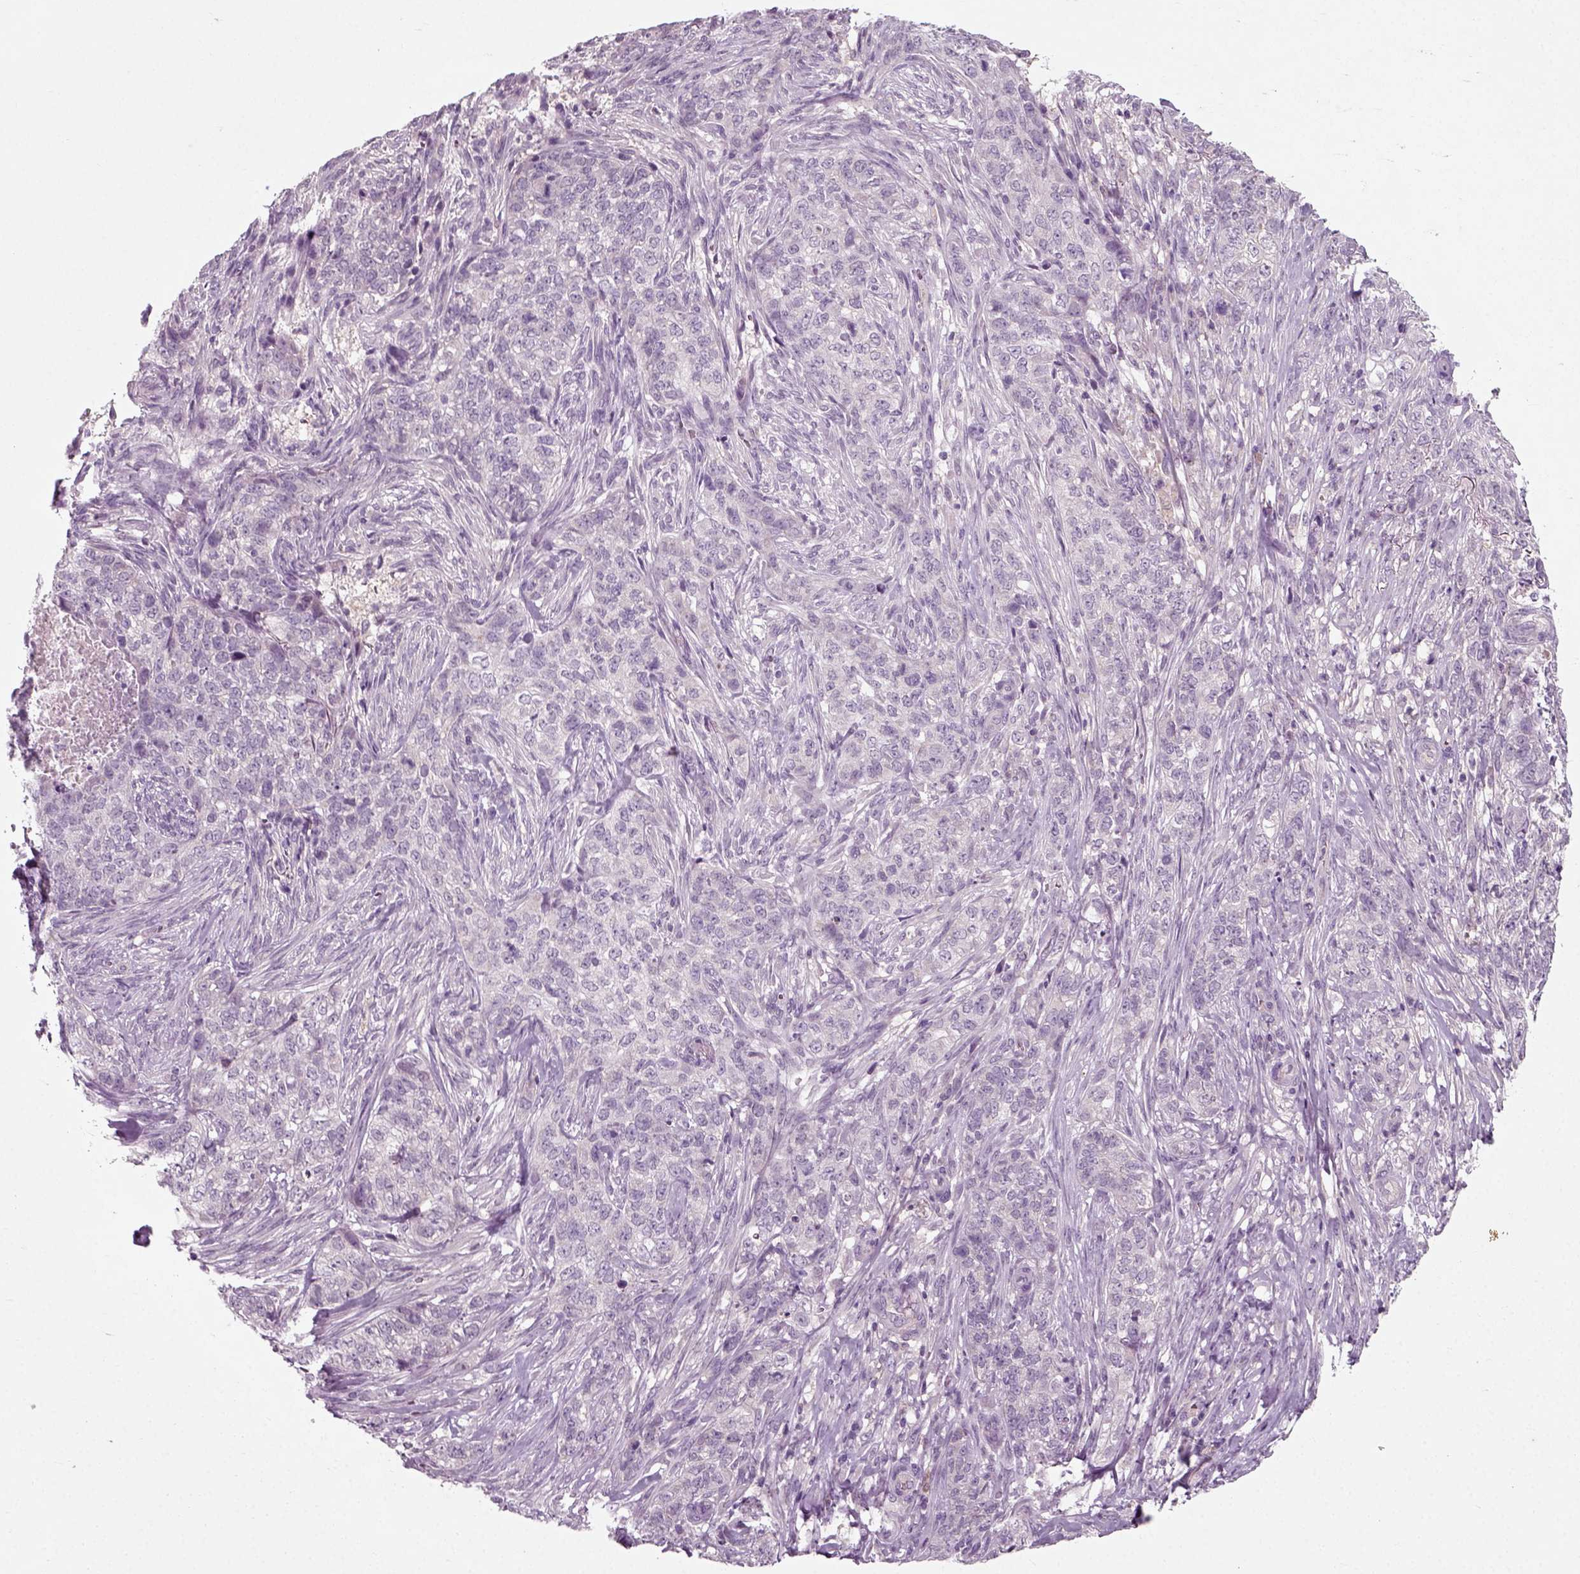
{"staining": {"intensity": "negative", "quantity": "none", "location": "none"}, "tissue": "skin cancer", "cell_type": "Tumor cells", "image_type": "cancer", "snomed": [{"axis": "morphology", "description": "Basal cell carcinoma"}, {"axis": "topography", "description": "Skin"}], "caption": "Skin basal cell carcinoma was stained to show a protein in brown. There is no significant expression in tumor cells.", "gene": "RND2", "patient": {"sex": "female", "age": 69}}